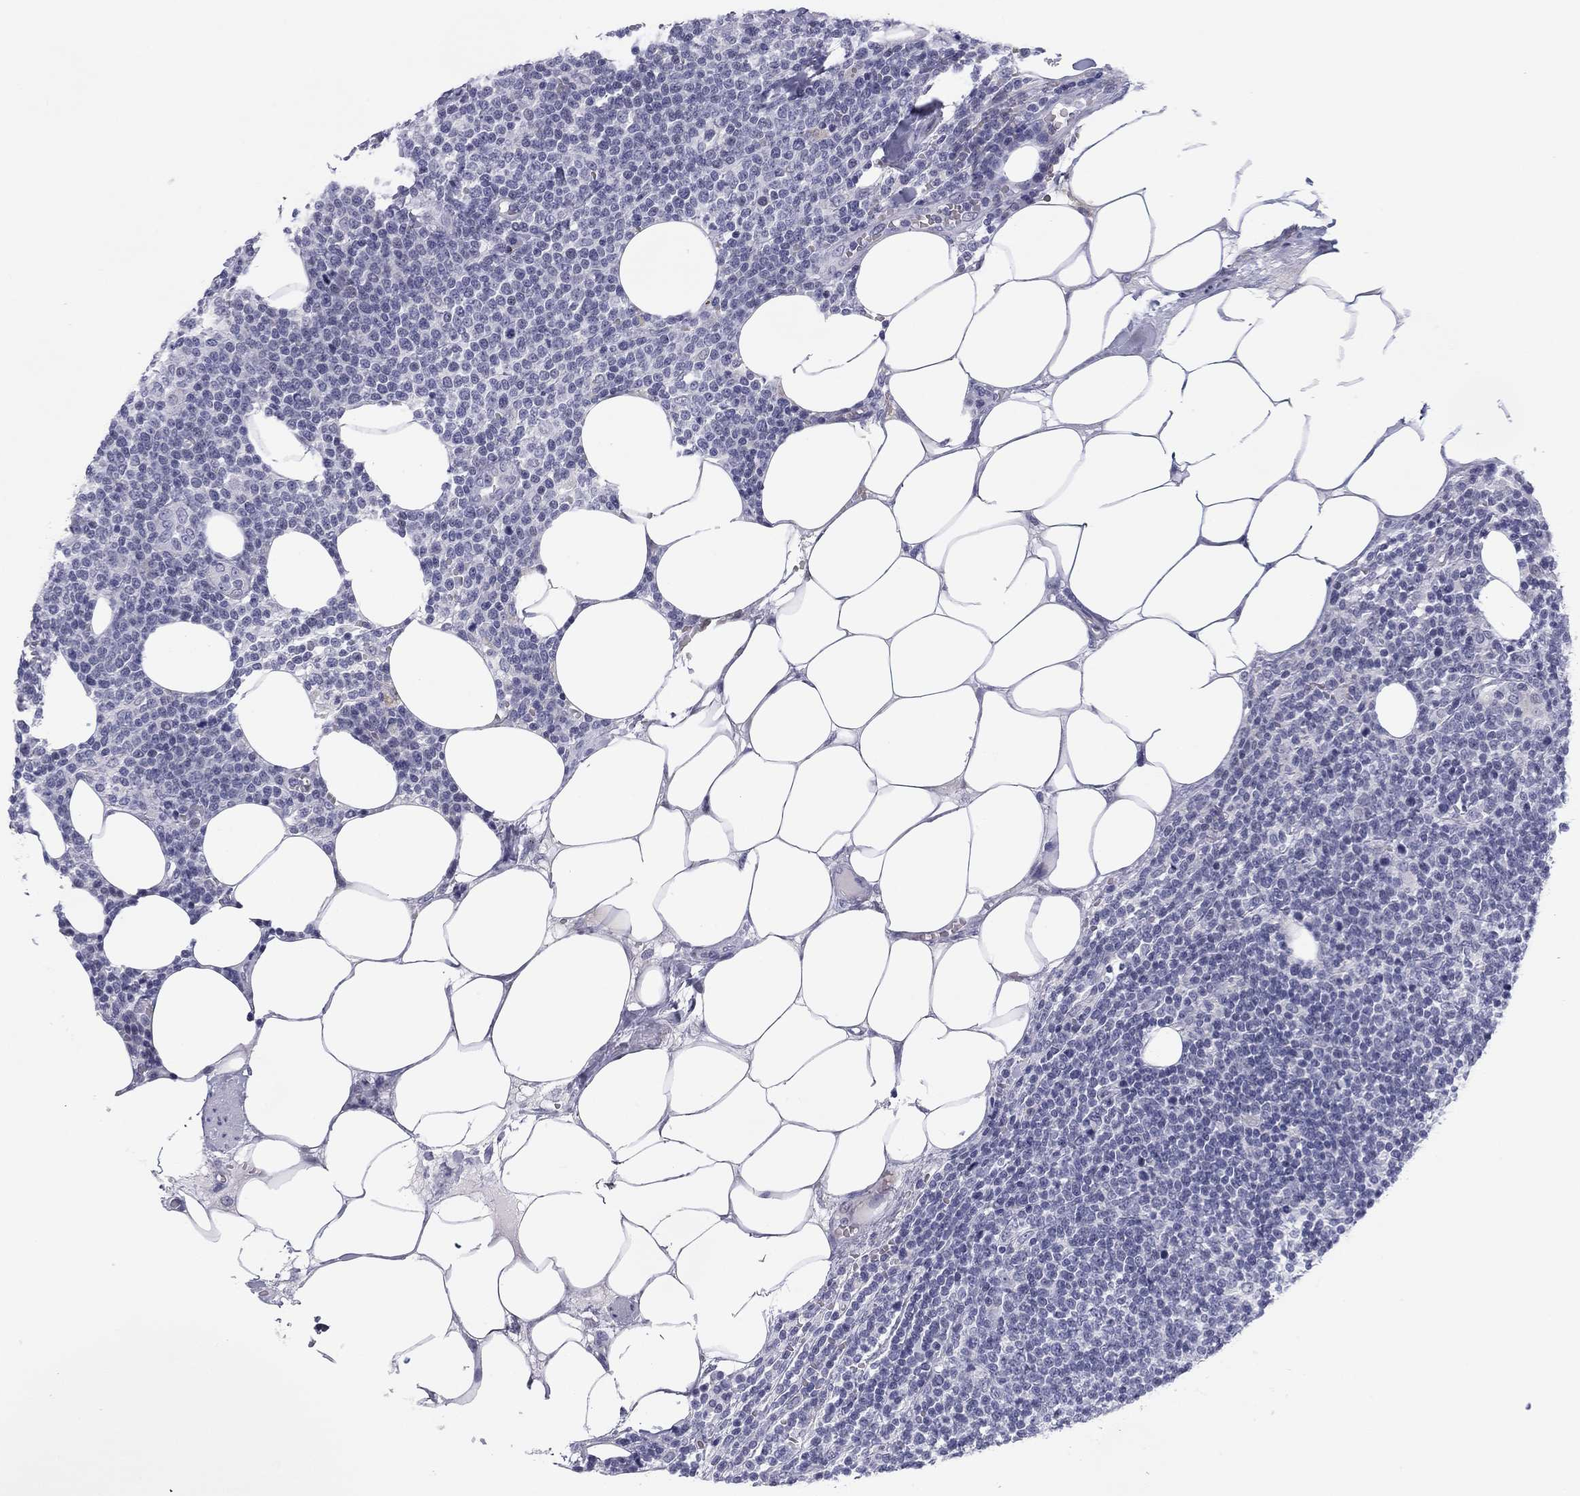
{"staining": {"intensity": "negative", "quantity": "none", "location": "none"}, "tissue": "lymphoma", "cell_type": "Tumor cells", "image_type": "cancer", "snomed": [{"axis": "morphology", "description": "Malignant lymphoma, non-Hodgkin's type, High grade"}, {"axis": "topography", "description": "Lymph node"}], "caption": "IHC of human lymphoma reveals no expression in tumor cells.", "gene": "PRPH", "patient": {"sex": "male", "age": 61}}